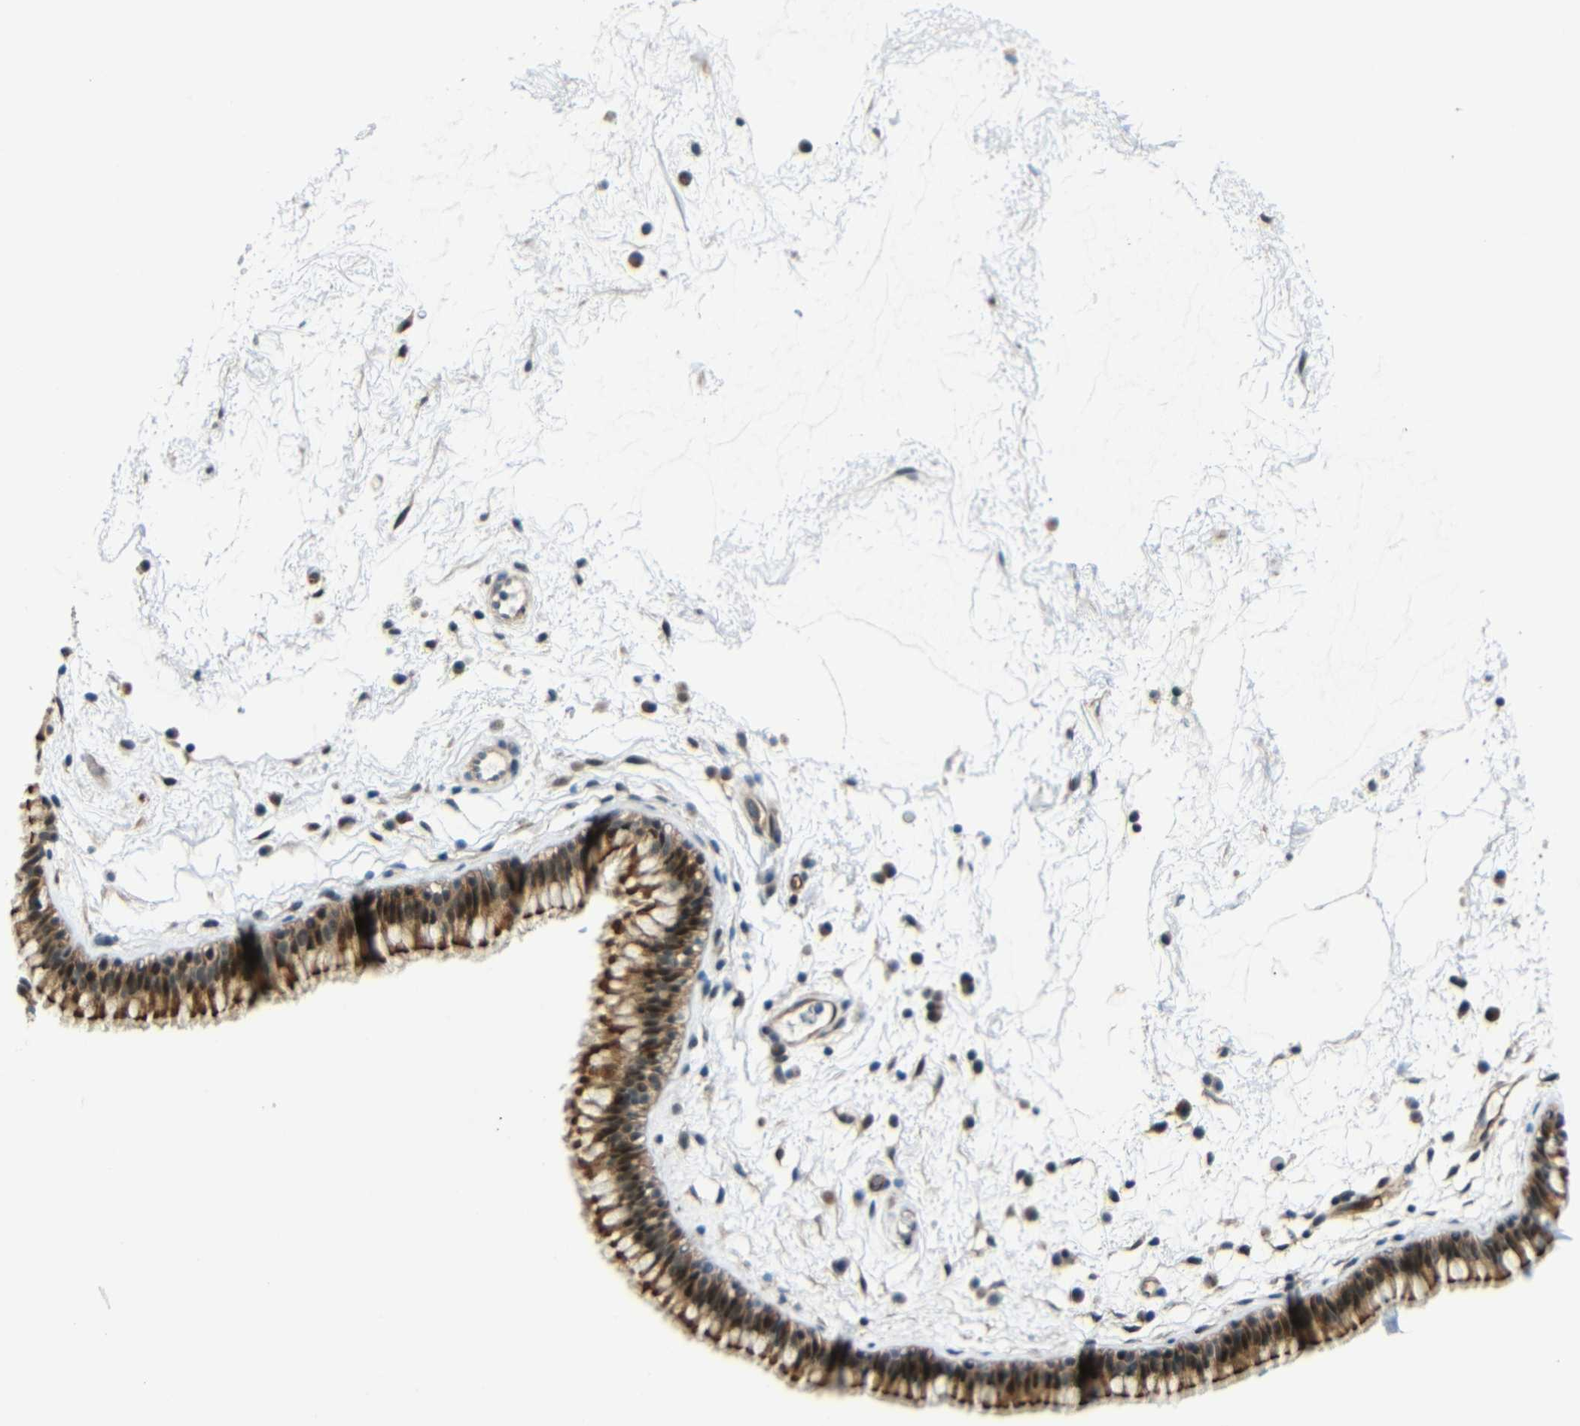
{"staining": {"intensity": "moderate", "quantity": ">75%", "location": "cytoplasmic/membranous,nuclear"}, "tissue": "nasopharynx", "cell_type": "Respiratory epithelial cells", "image_type": "normal", "snomed": [{"axis": "morphology", "description": "Normal tissue, NOS"}, {"axis": "morphology", "description": "Inflammation, NOS"}, {"axis": "topography", "description": "Nasopharynx"}], "caption": "Protein expression analysis of benign human nasopharynx reveals moderate cytoplasmic/membranous,nuclear staining in approximately >75% of respiratory epithelial cells. Immunohistochemistry stains the protein of interest in brown and the nuclei are stained blue.", "gene": "SYDE1", "patient": {"sex": "male", "age": 48}}